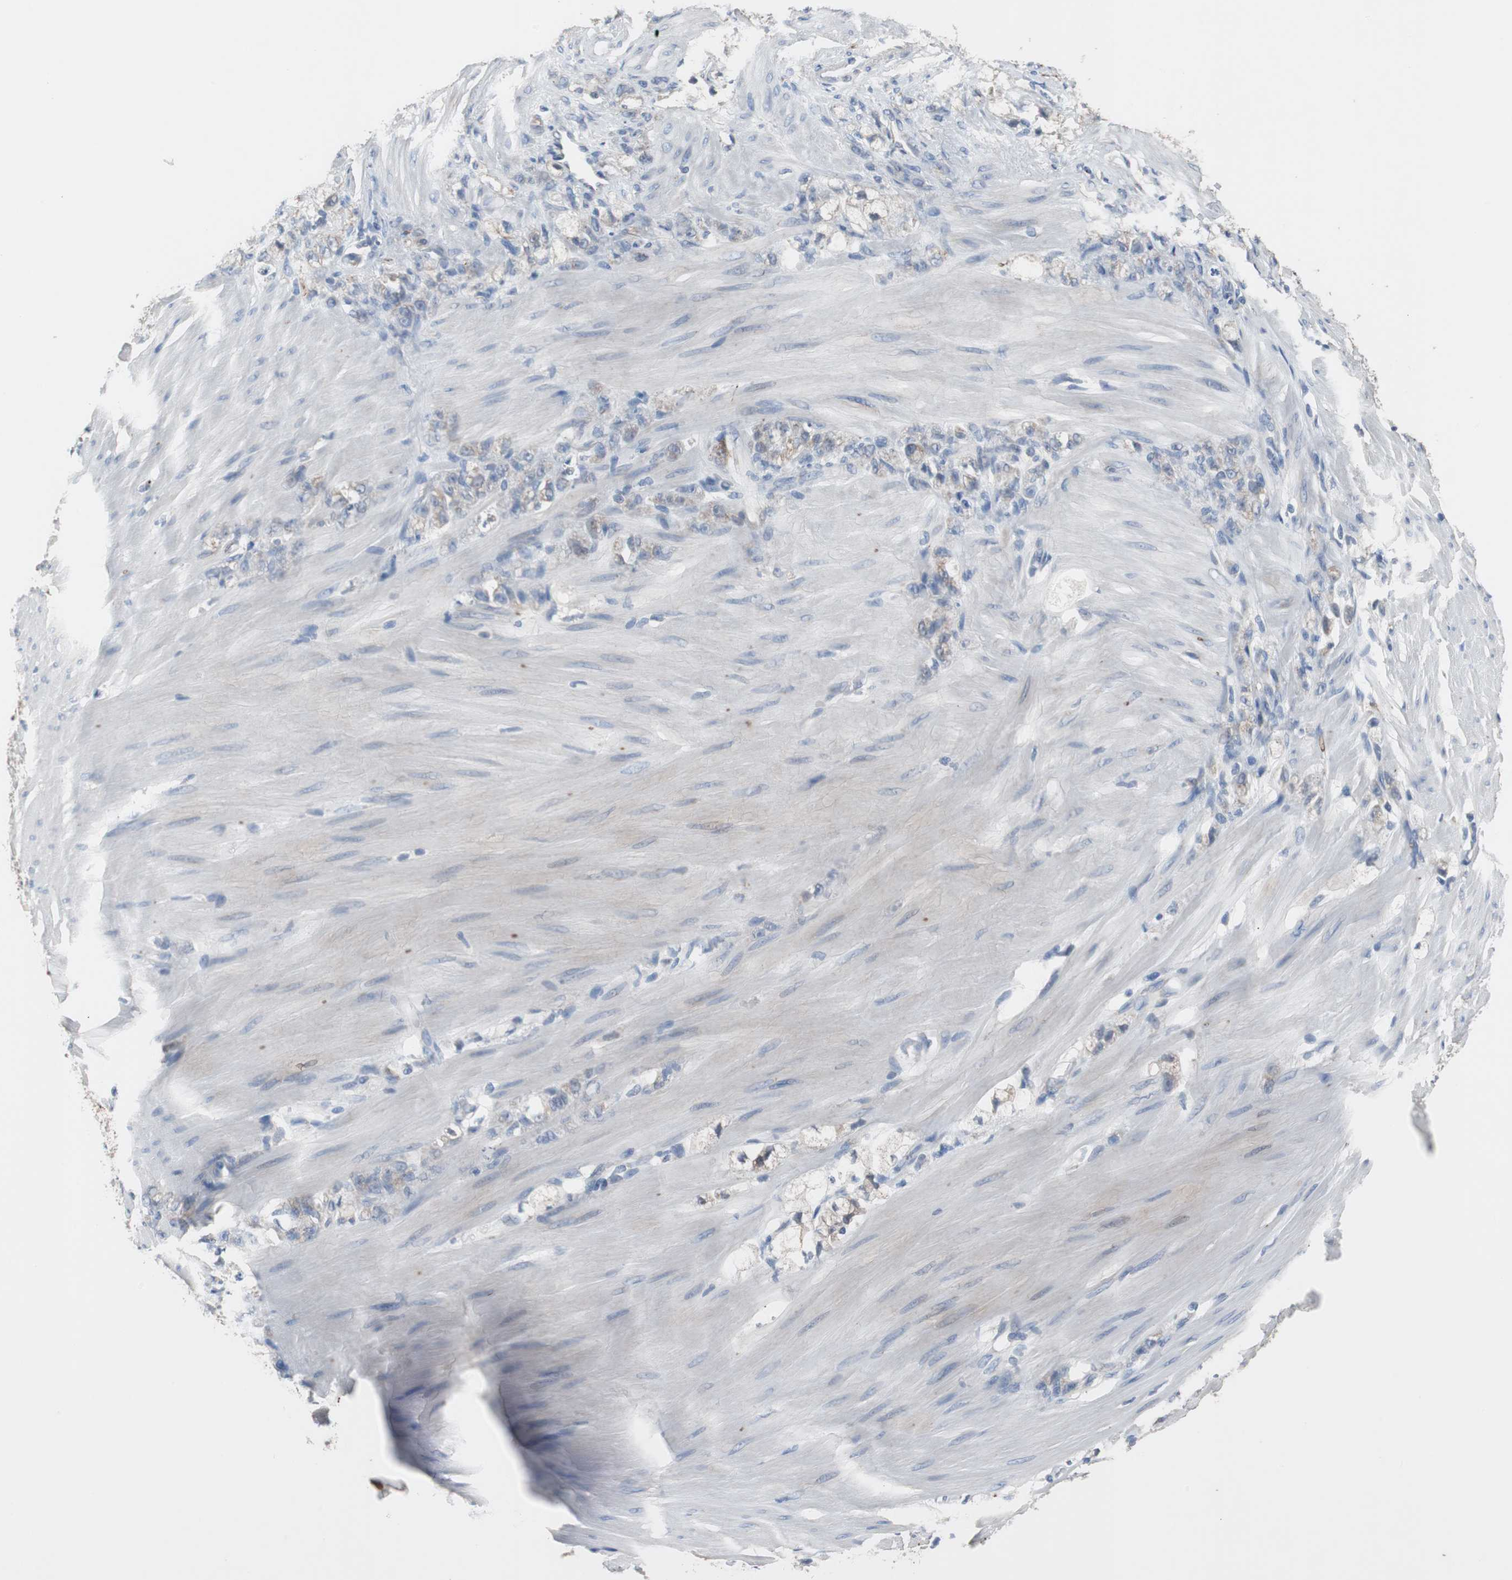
{"staining": {"intensity": "weak", "quantity": "25%-75%", "location": "cytoplasmic/membranous"}, "tissue": "stomach cancer", "cell_type": "Tumor cells", "image_type": "cancer", "snomed": [{"axis": "morphology", "description": "Adenocarcinoma, NOS"}, {"axis": "topography", "description": "Stomach"}], "caption": "Adenocarcinoma (stomach) was stained to show a protein in brown. There is low levels of weak cytoplasmic/membranous expression in about 25%-75% of tumor cells.", "gene": "CALB2", "patient": {"sex": "male", "age": 82}}